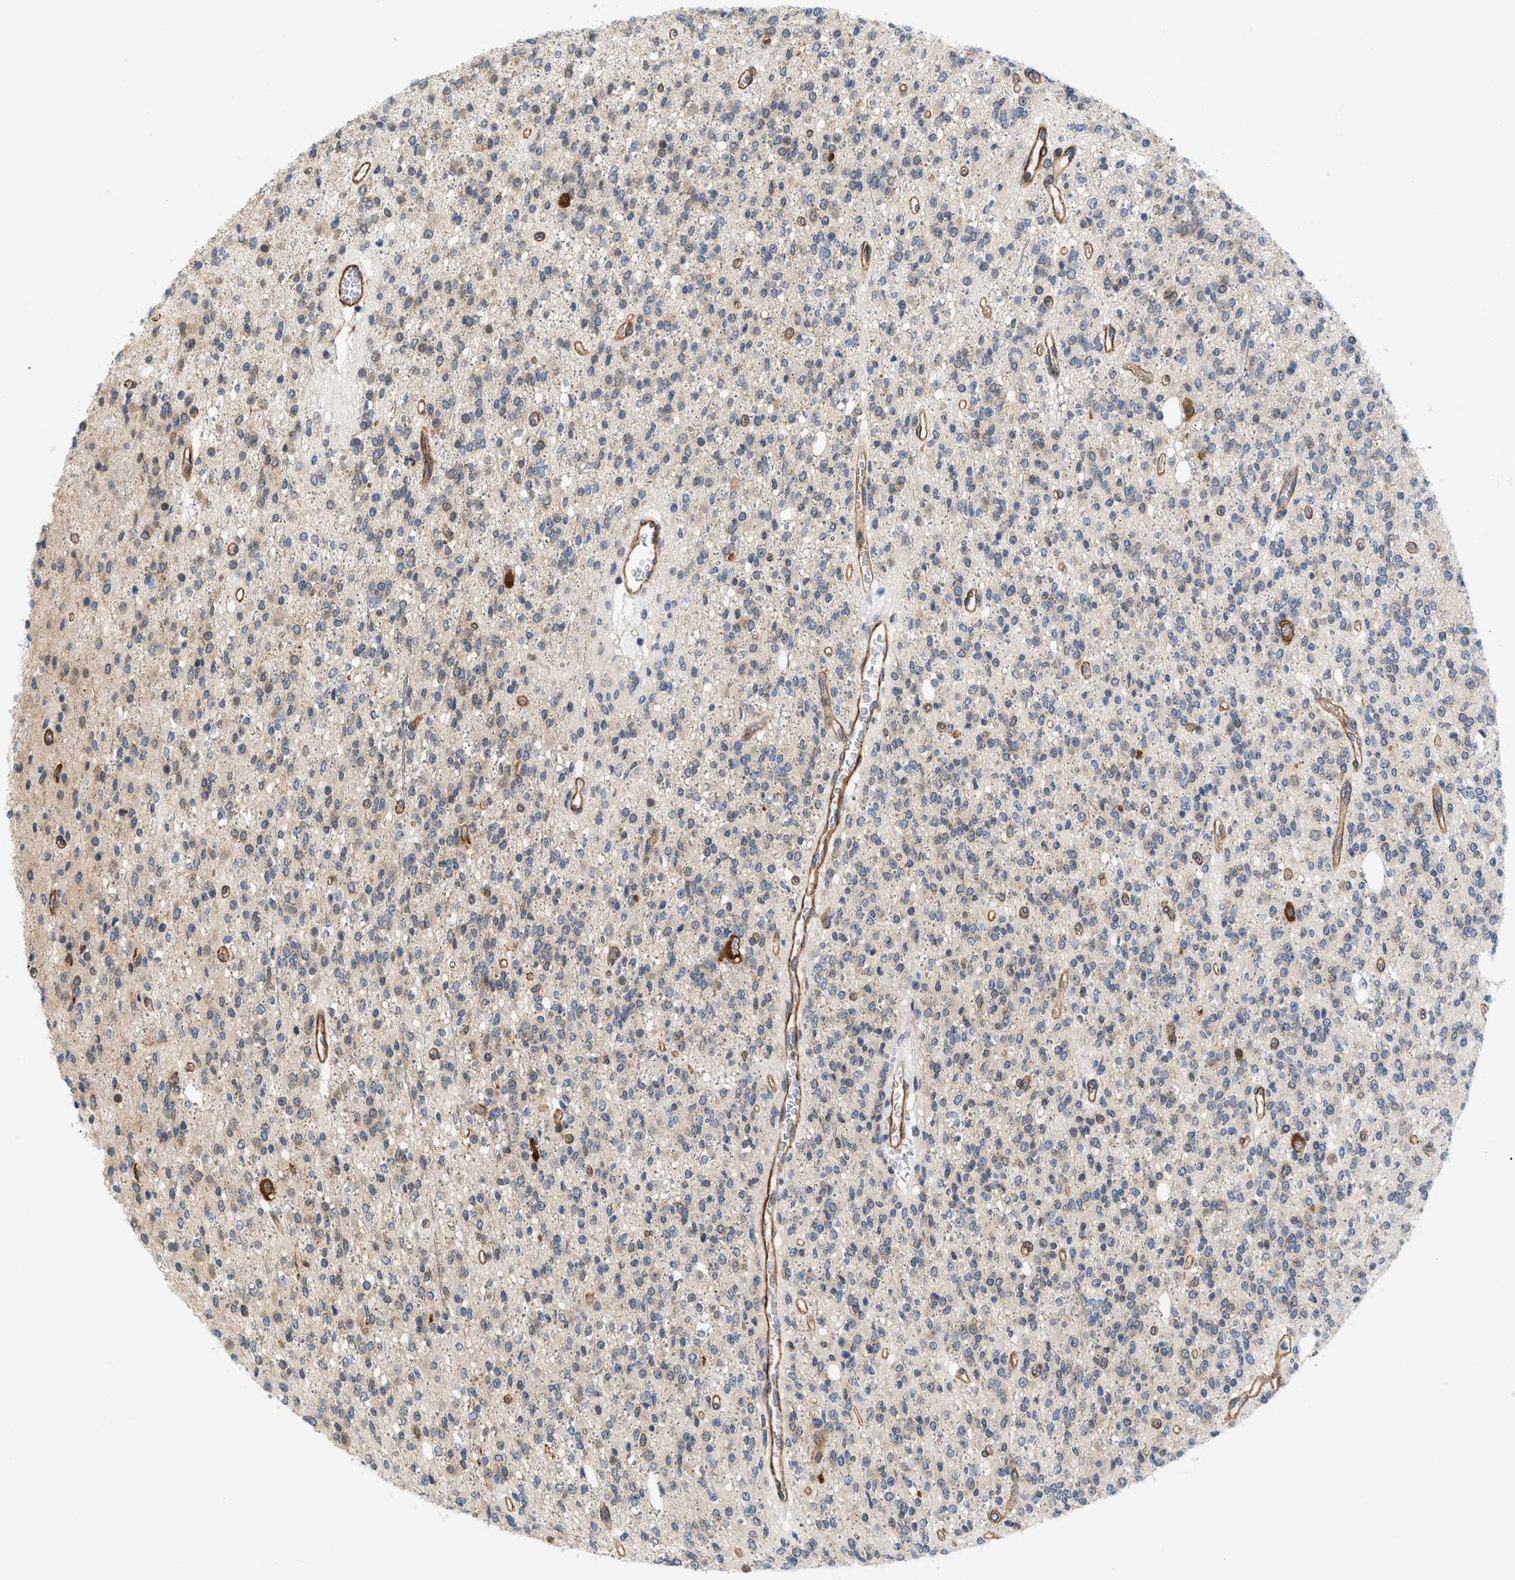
{"staining": {"intensity": "weak", "quantity": "<25%", "location": "cytoplasmic/membranous"}, "tissue": "glioma", "cell_type": "Tumor cells", "image_type": "cancer", "snomed": [{"axis": "morphology", "description": "Glioma, malignant, High grade"}, {"axis": "topography", "description": "Brain"}], "caption": "Immunohistochemical staining of malignant glioma (high-grade) displays no significant positivity in tumor cells. (Brightfield microscopy of DAB (3,3'-diaminobenzidine) IHC at high magnification).", "gene": "GPRASP2", "patient": {"sex": "male", "age": 34}}